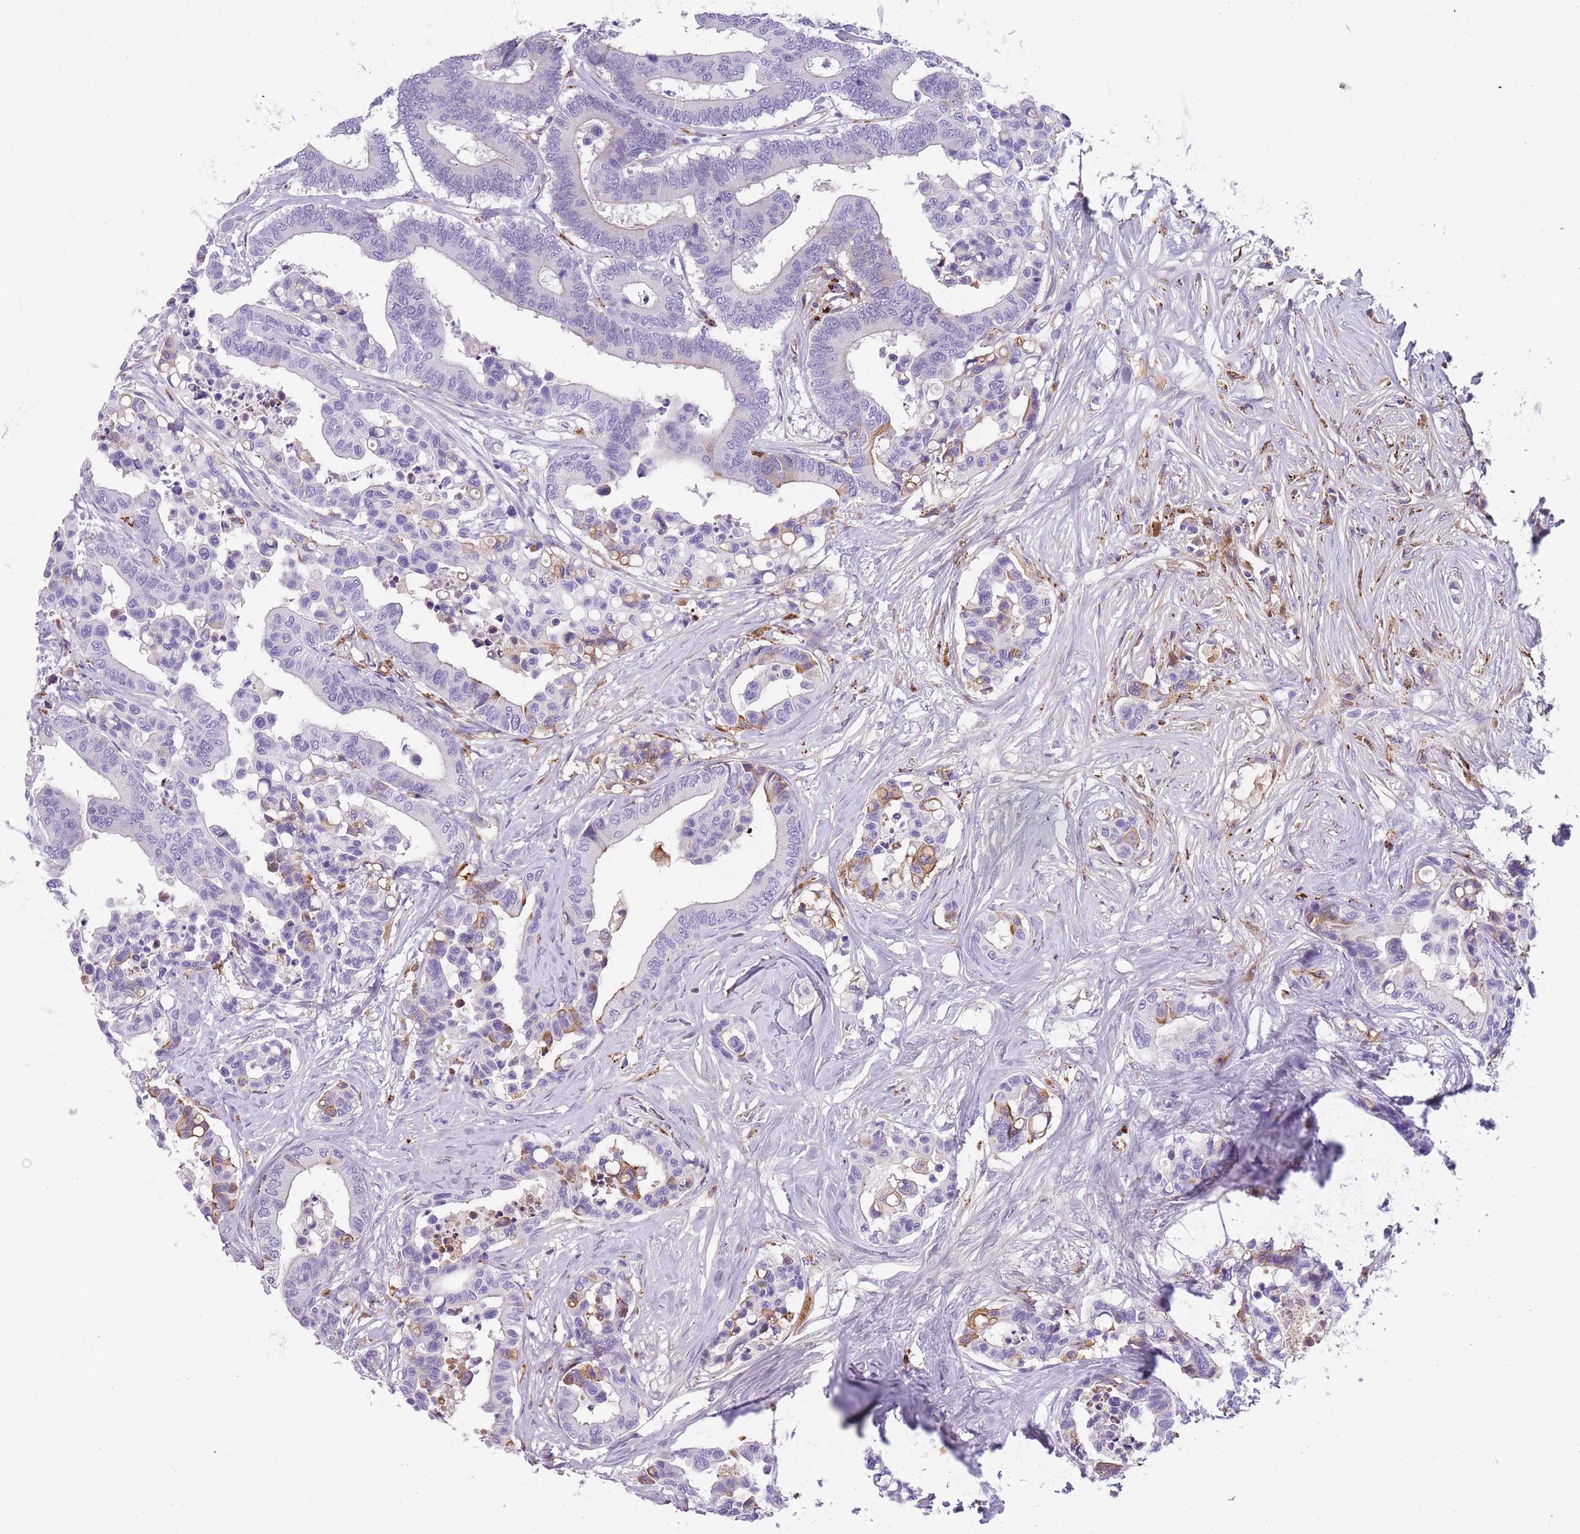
{"staining": {"intensity": "weak", "quantity": "<25%", "location": "cytoplasmic/membranous"}, "tissue": "colorectal cancer", "cell_type": "Tumor cells", "image_type": "cancer", "snomed": [{"axis": "morphology", "description": "Normal tissue, NOS"}, {"axis": "morphology", "description": "Adenocarcinoma, NOS"}, {"axis": "topography", "description": "Colon"}], "caption": "Tumor cells are negative for brown protein staining in adenocarcinoma (colorectal). The staining was performed using DAB (3,3'-diaminobenzidine) to visualize the protein expression in brown, while the nuclei were stained in blue with hematoxylin (Magnification: 20x).", "gene": "GNAT1", "patient": {"sex": "male", "age": 82}}